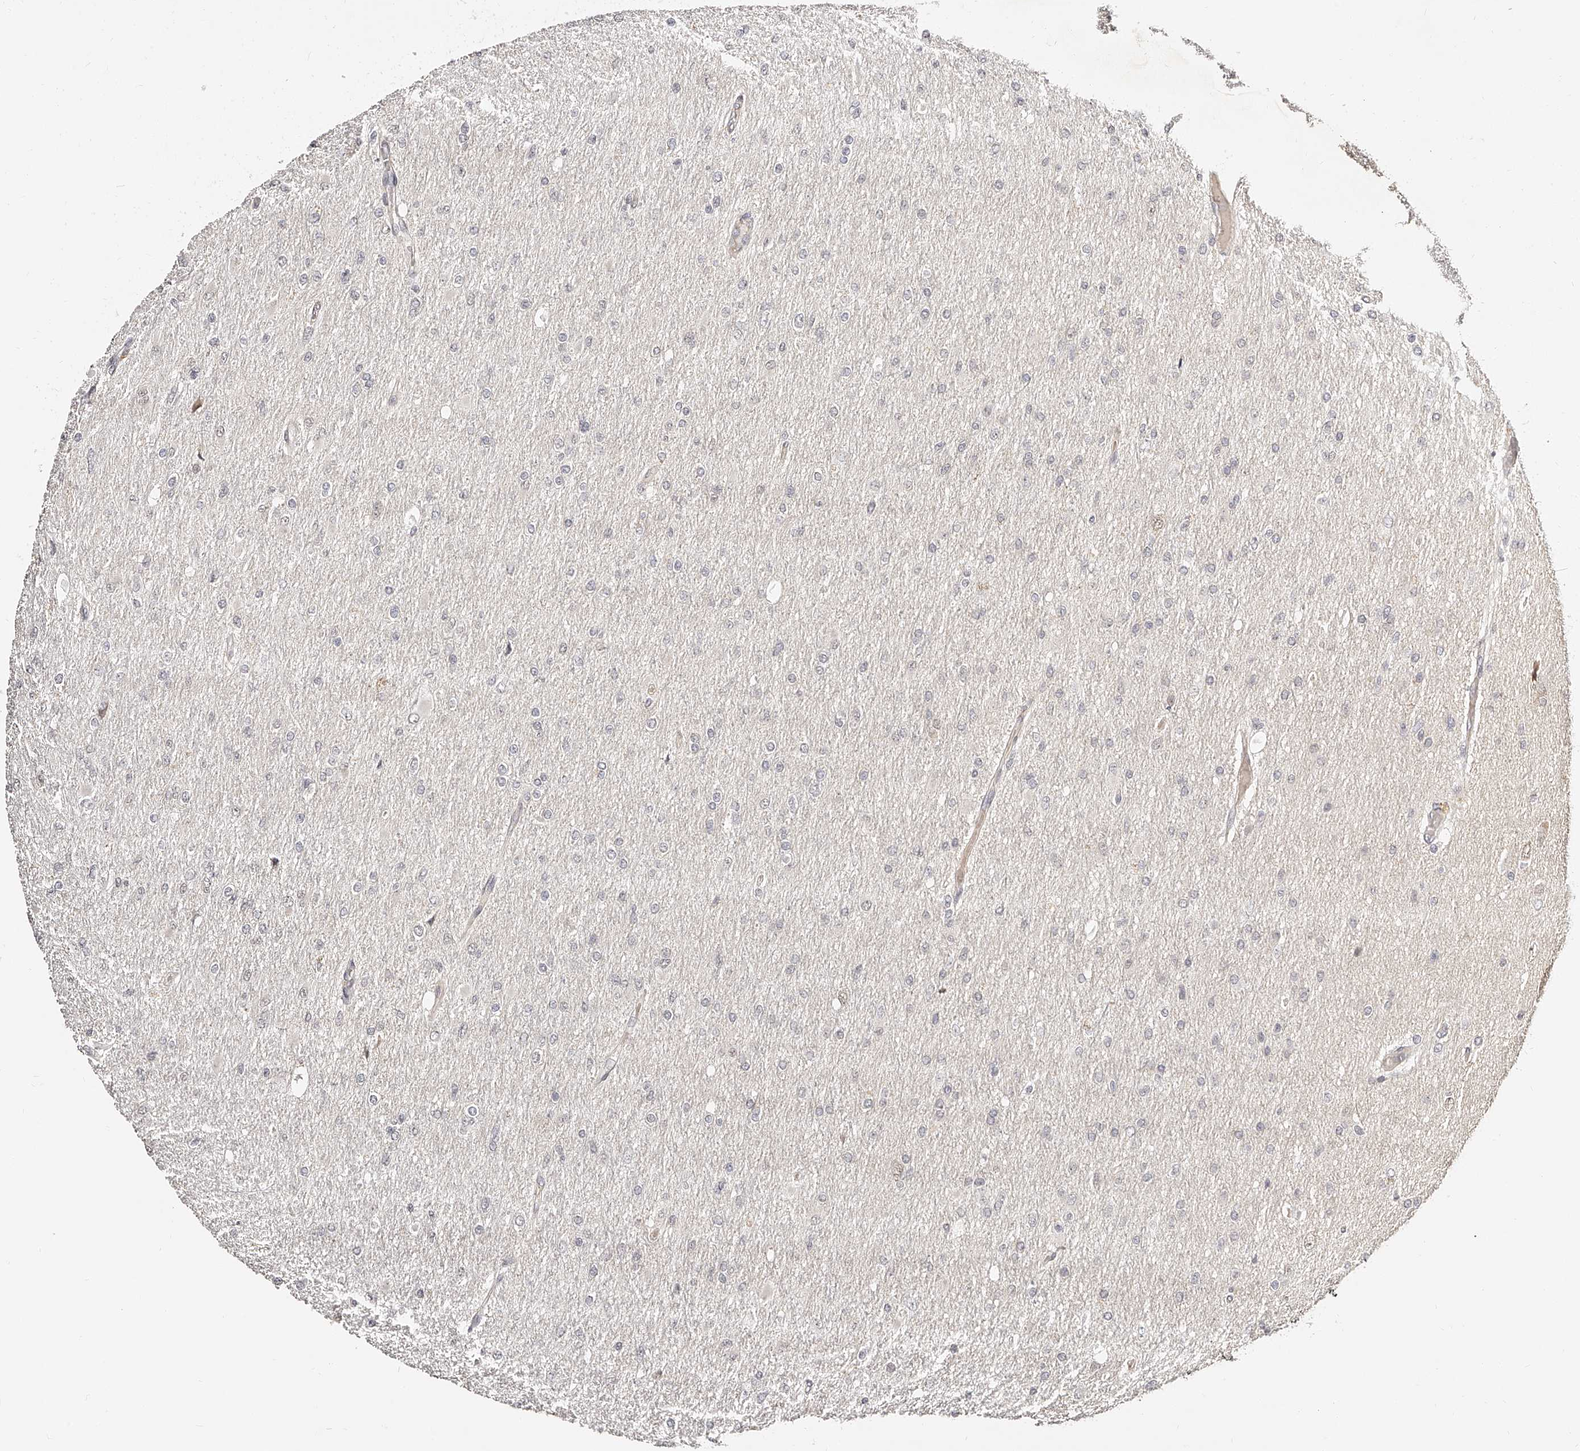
{"staining": {"intensity": "negative", "quantity": "none", "location": "none"}, "tissue": "glioma", "cell_type": "Tumor cells", "image_type": "cancer", "snomed": [{"axis": "morphology", "description": "Glioma, malignant, High grade"}, {"axis": "topography", "description": "Cerebral cortex"}], "caption": "IHC histopathology image of glioma stained for a protein (brown), which shows no expression in tumor cells.", "gene": "ZNF789", "patient": {"sex": "female", "age": 36}}